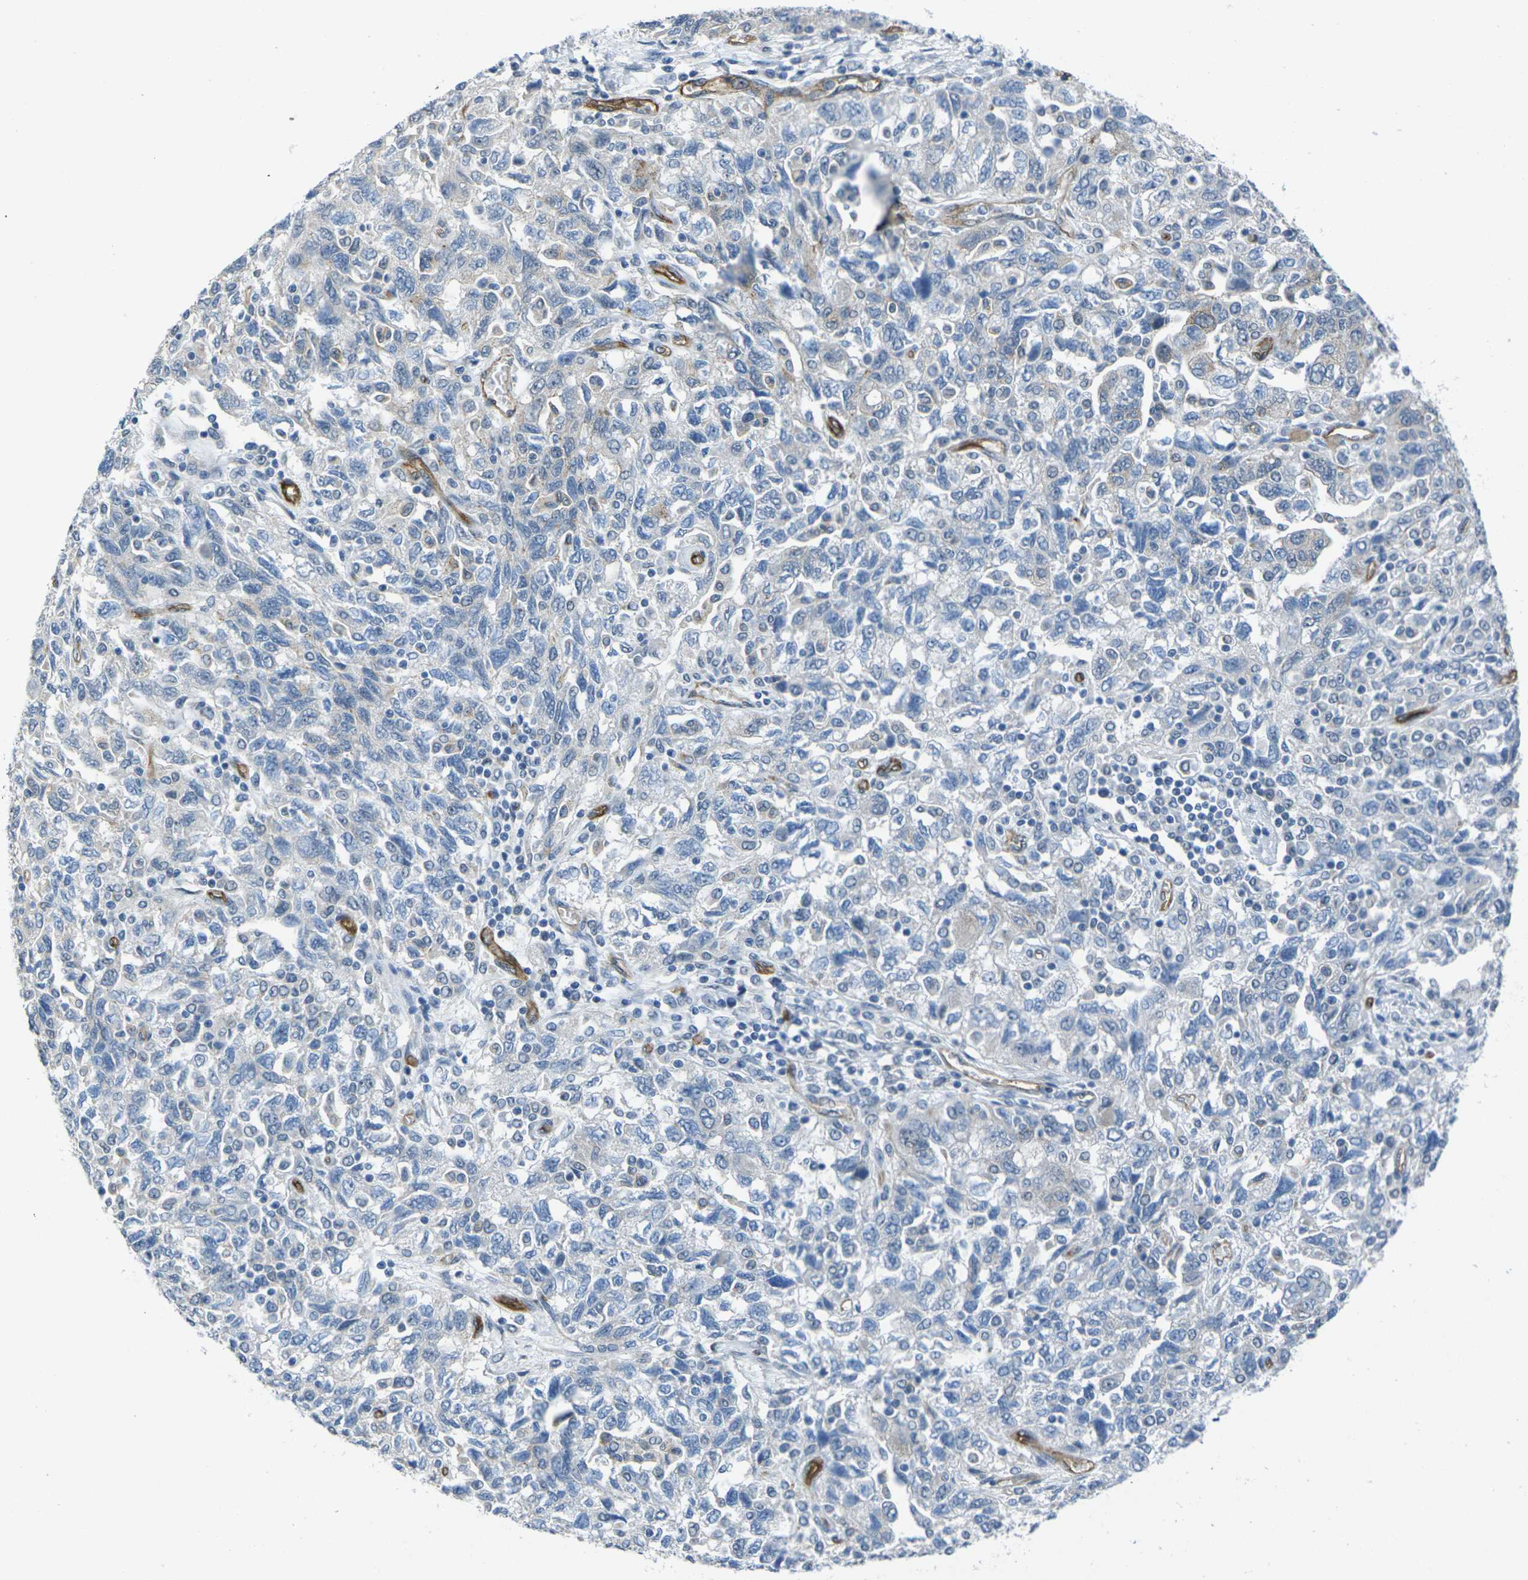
{"staining": {"intensity": "negative", "quantity": "none", "location": "none"}, "tissue": "ovarian cancer", "cell_type": "Tumor cells", "image_type": "cancer", "snomed": [{"axis": "morphology", "description": "Carcinoma, NOS"}, {"axis": "morphology", "description": "Cystadenocarcinoma, serous, NOS"}, {"axis": "topography", "description": "Ovary"}], "caption": "Tumor cells show no significant staining in ovarian cancer (serous cystadenocarcinoma). Nuclei are stained in blue.", "gene": "HSPA12B", "patient": {"sex": "female", "age": 69}}